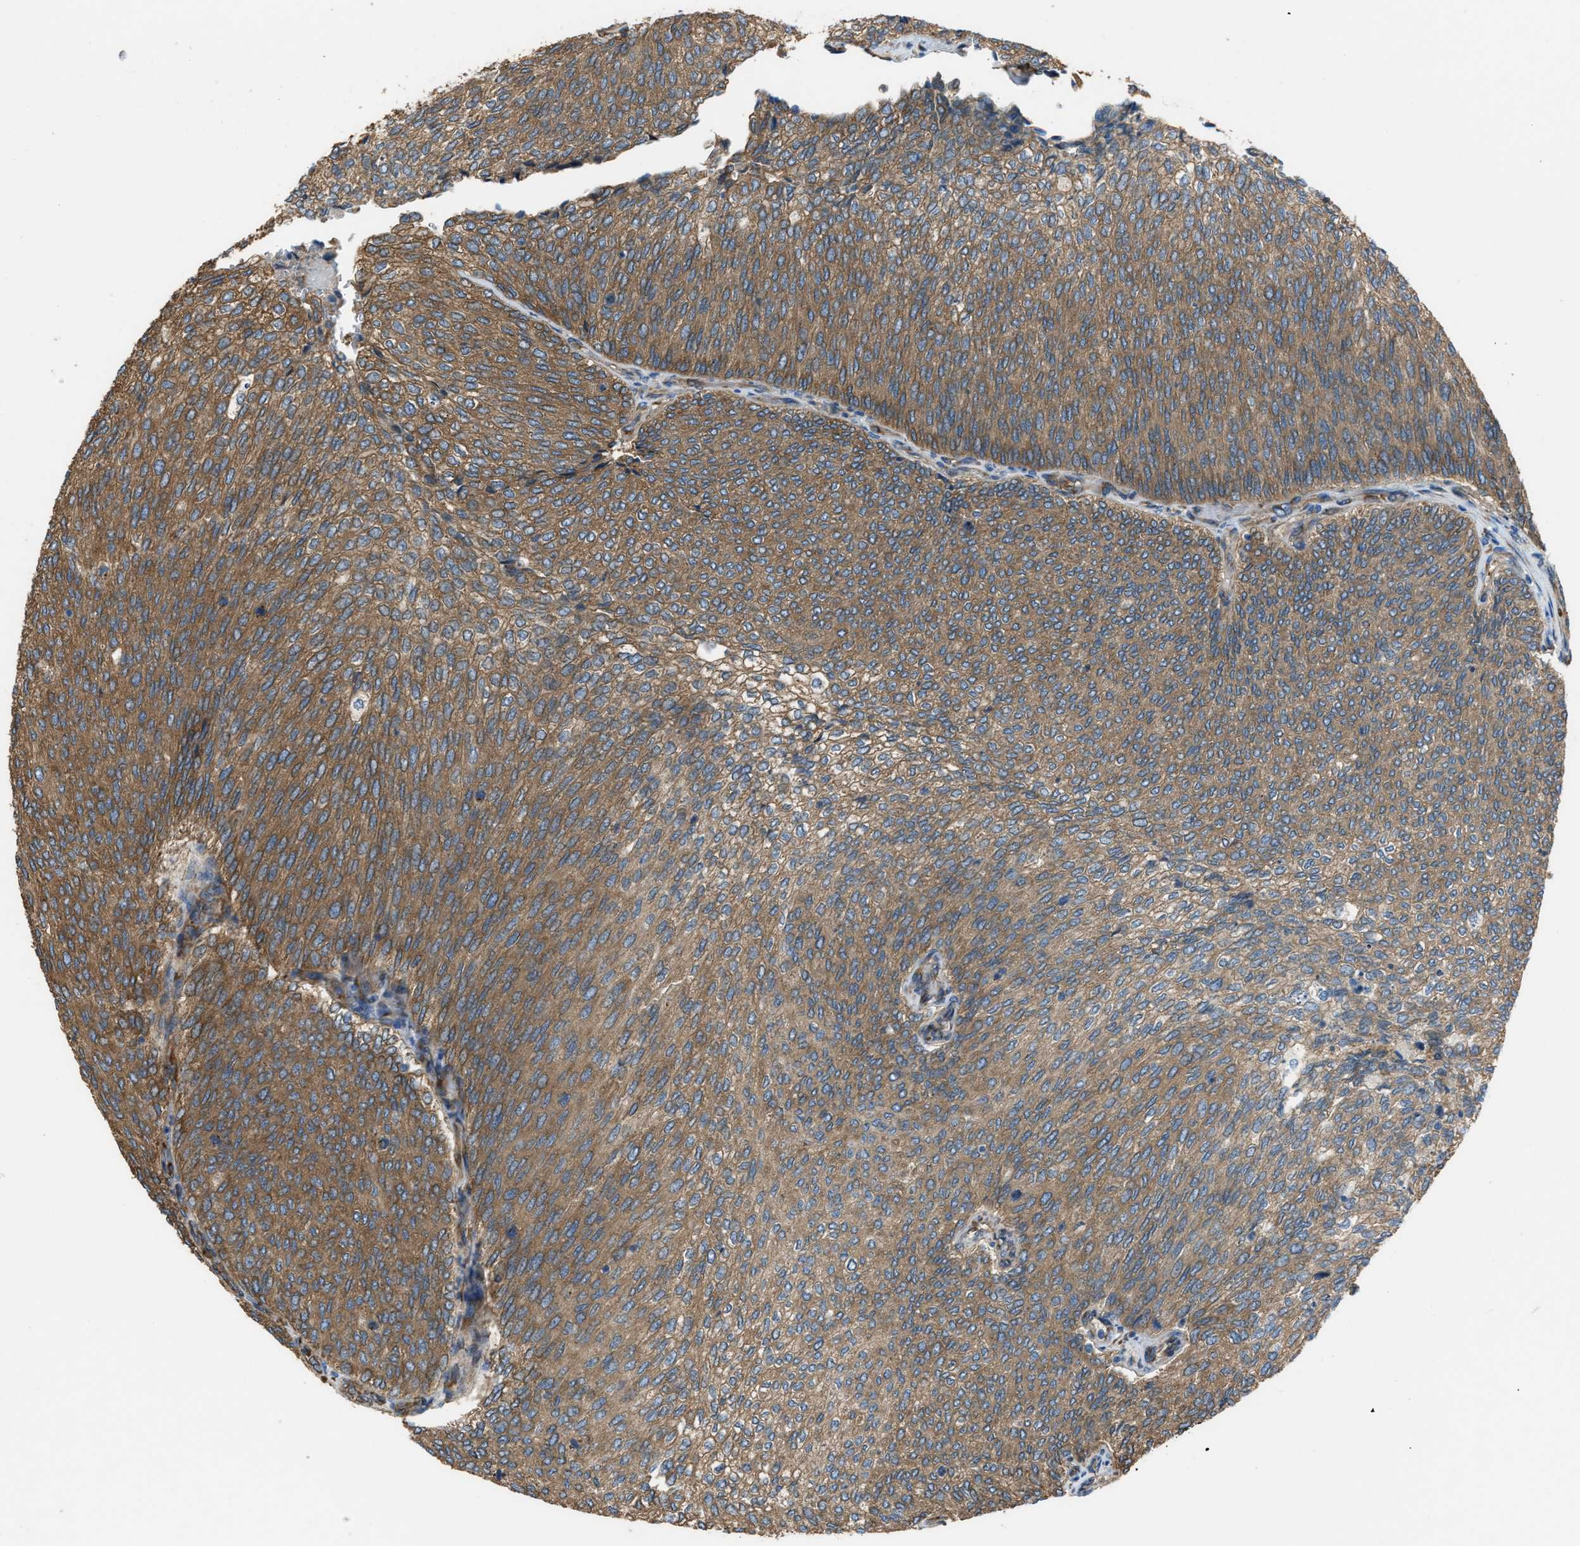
{"staining": {"intensity": "moderate", "quantity": ">75%", "location": "cytoplasmic/membranous"}, "tissue": "urothelial cancer", "cell_type": "Tumor cells", "image_type": "cancer", "snomed": [{"axis": "morphology", "description": "Urothelial carcinoma, Low grade"}, {"axis": "topography", "description": "Urinary bladder"}], "caption": "There is medium levels of moderate cytoplasmic/membranous expression in tumor cells of urothelial carcinoma (low-grade), as demonstrated by immunohistochemical staining (brown color).", "gene": "TRPC1", "patient": {"sex": "female", "age": 79}}